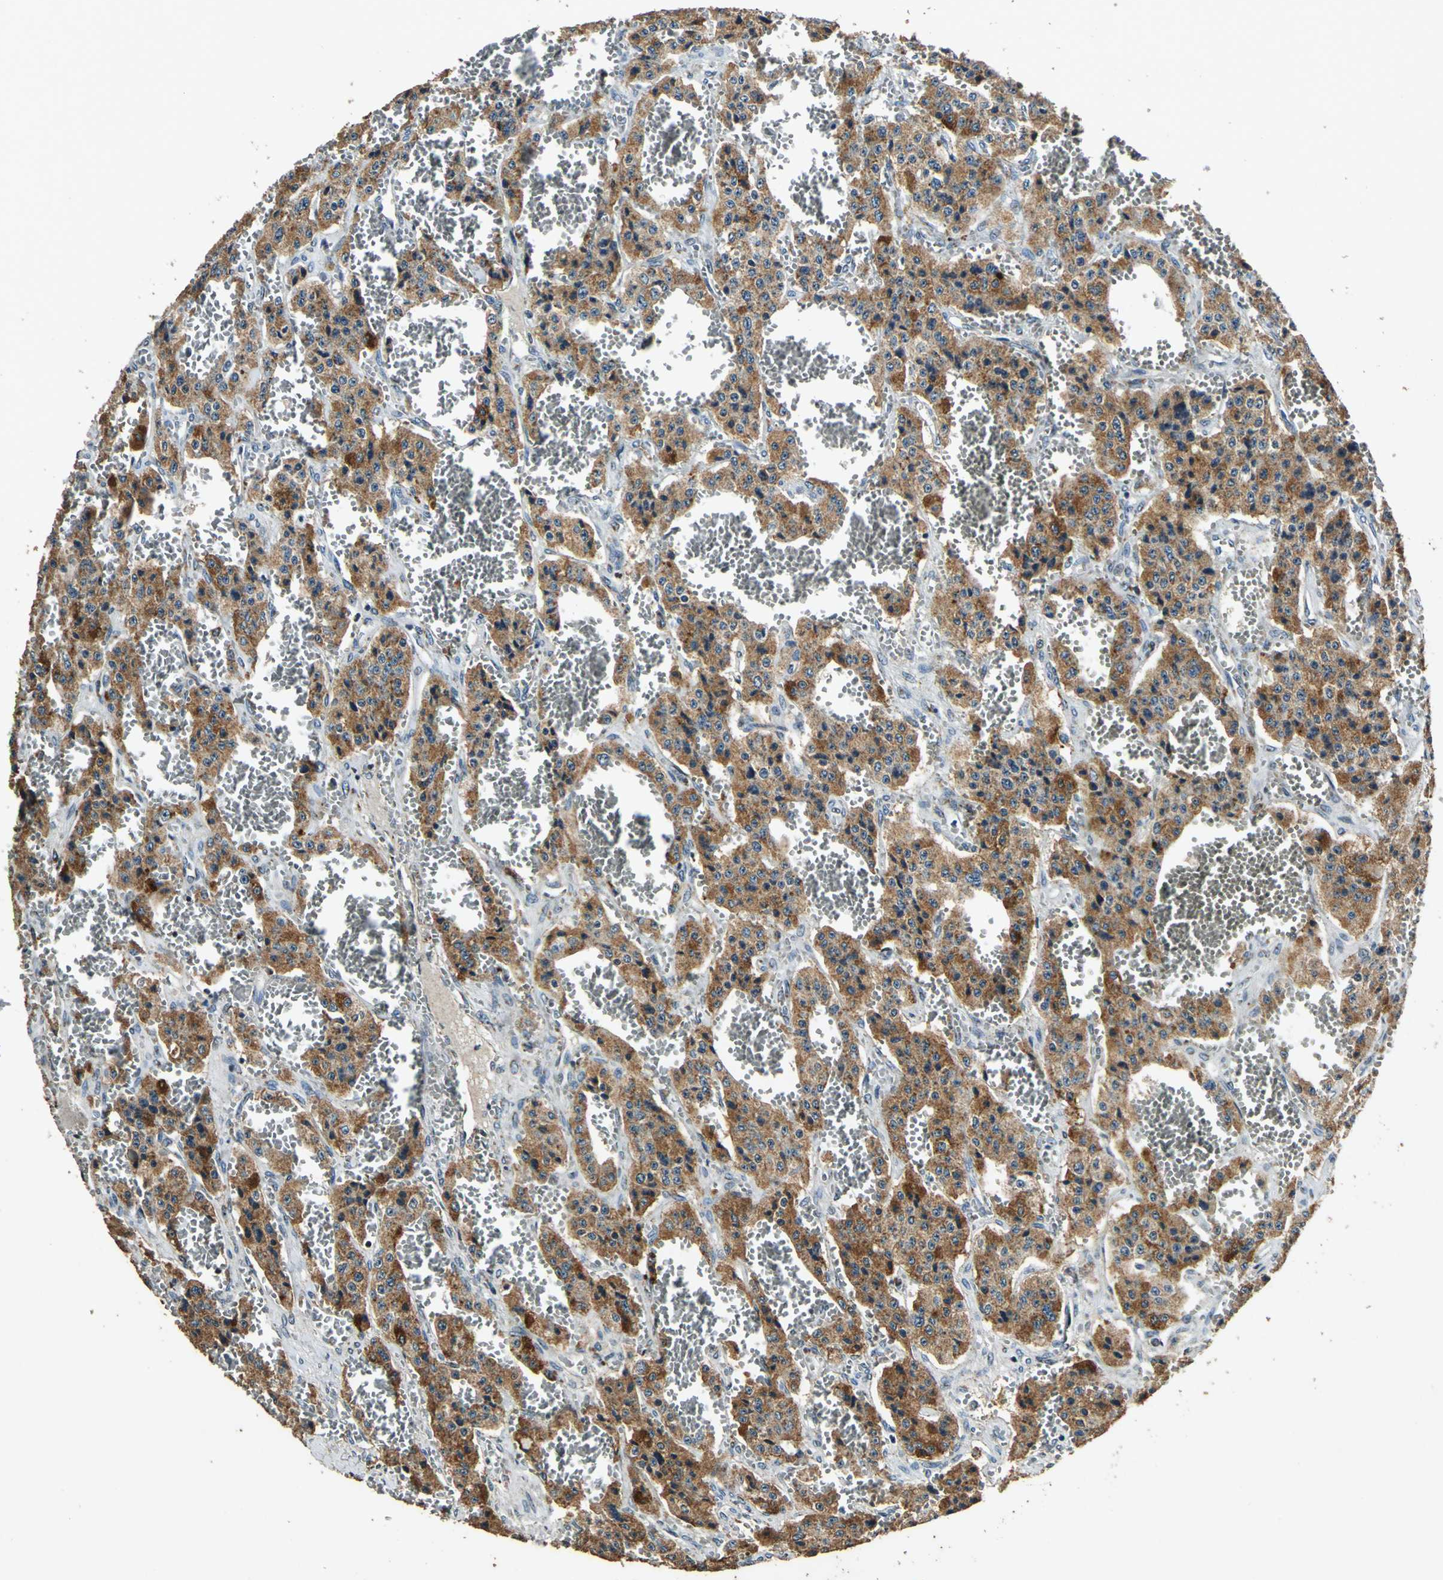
{"staining": {"intensity": "strong", "quantity": ">75%", "location": "cytoplasmic/membranous"}, "tissue": "carcinoid", "cell_type": "Tumor cells", "image_type": "cancer", "snomed": [{"axis": "morphology", "description": "Carcinoid, malignant, NOS"}, {"axis": "topography", "description": "Small intestine"}], "caption": "A histopathology image showing strong cytoplasmic/membranous staining in approximately >75% of tumor cells in carcinoid, as visualized by brown immunohistochemical staining.", "gene": "TMEM115", "patient": {"sex": "male", "age": 52}}